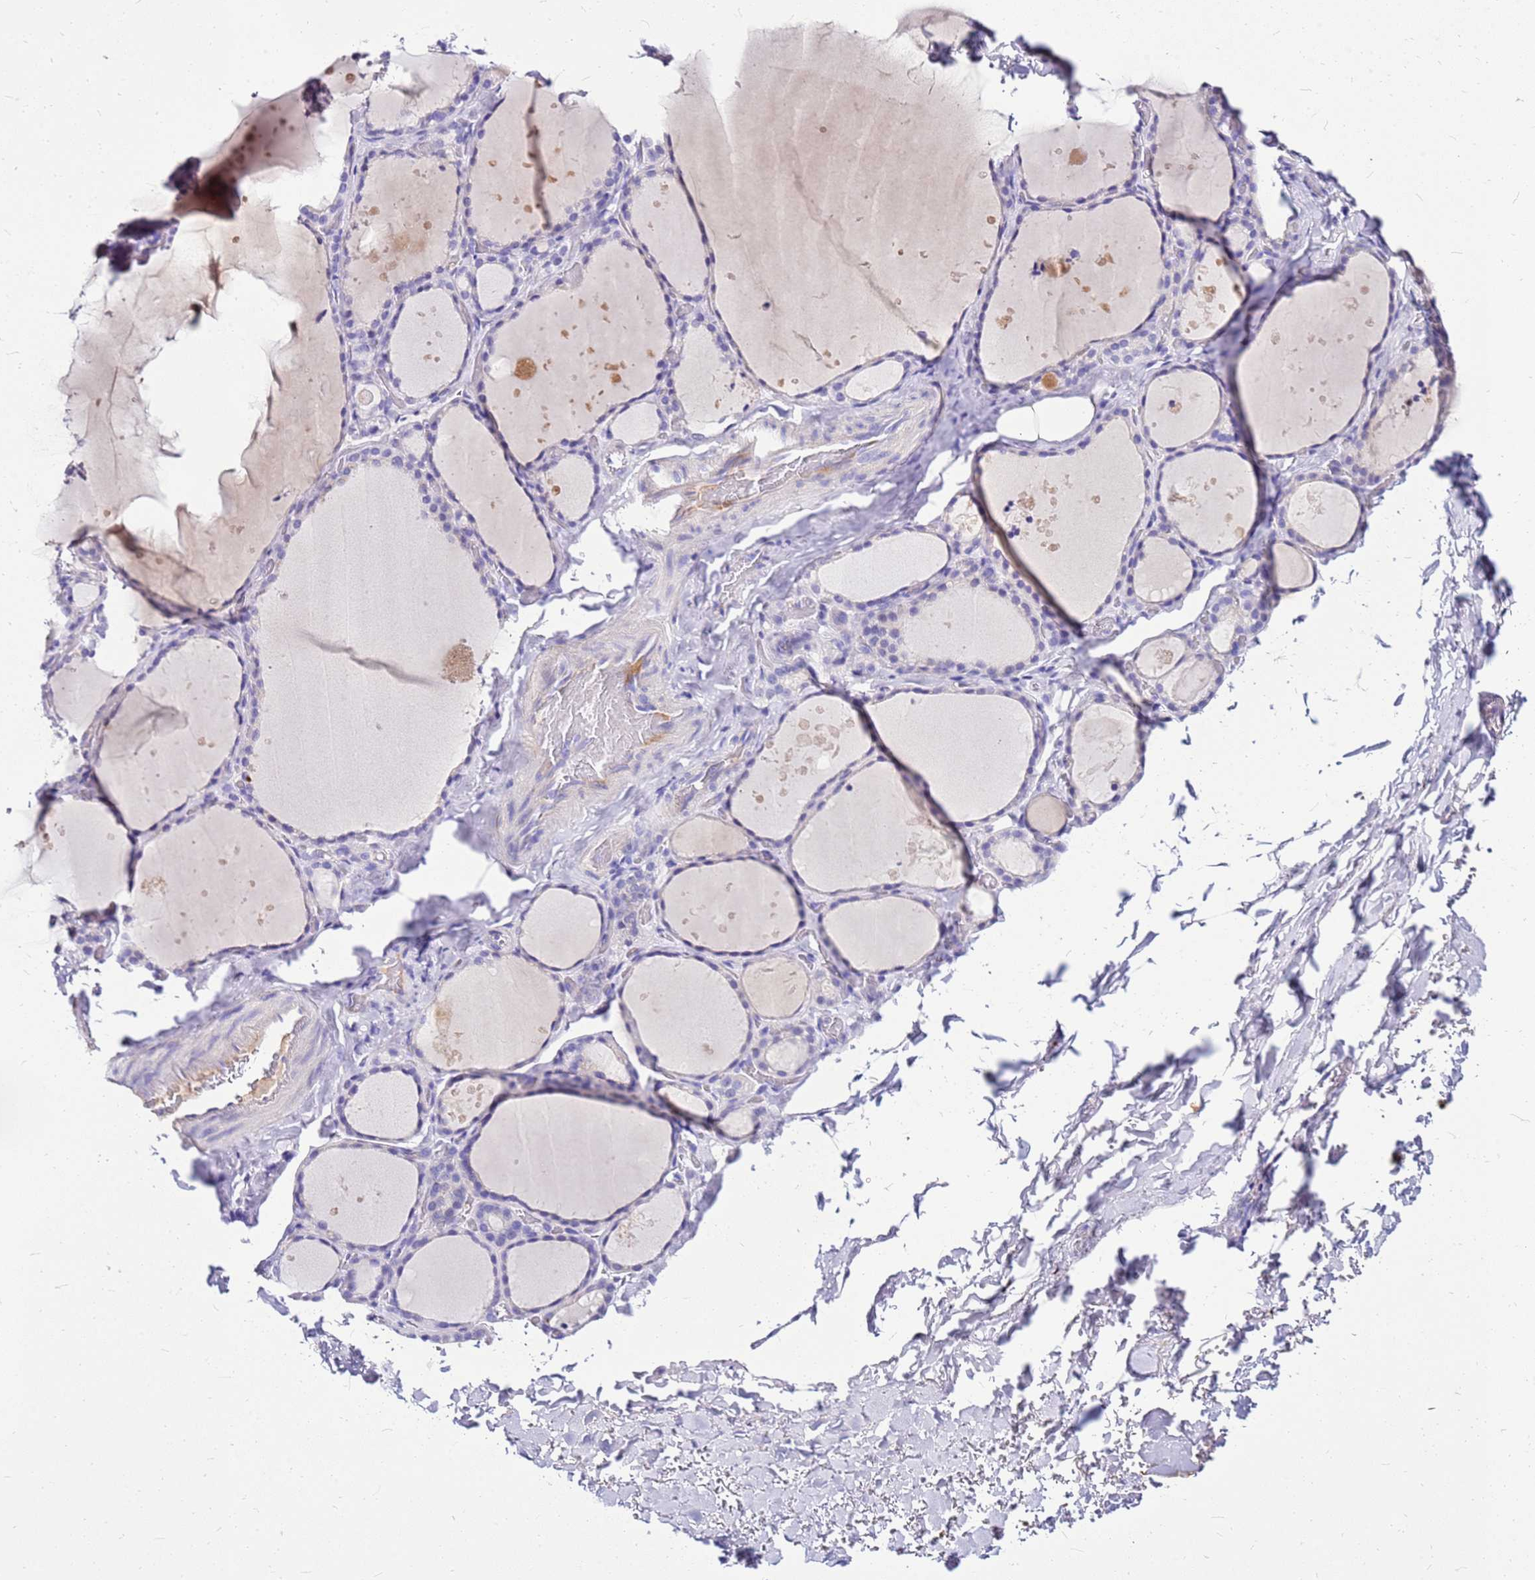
{"staining": {"intensity": "negative", "quantity": "none", "location": "none"}, "tissue": "thyroid gland", "cell_type": "Glandular cells", "image_type": "normal", "snomed": [{"axis": "morphology", "description": "Normal tissue, NOS"}, {"axis": "topography", "description": "Thyroid gland"}], "caption": "This is a image of immunohistochemistry staining of normal thyroid gland, which shows no expression in glandular cells.", "gene": "DCDC2B", "patient": {"sex": "female", "age": 44}}